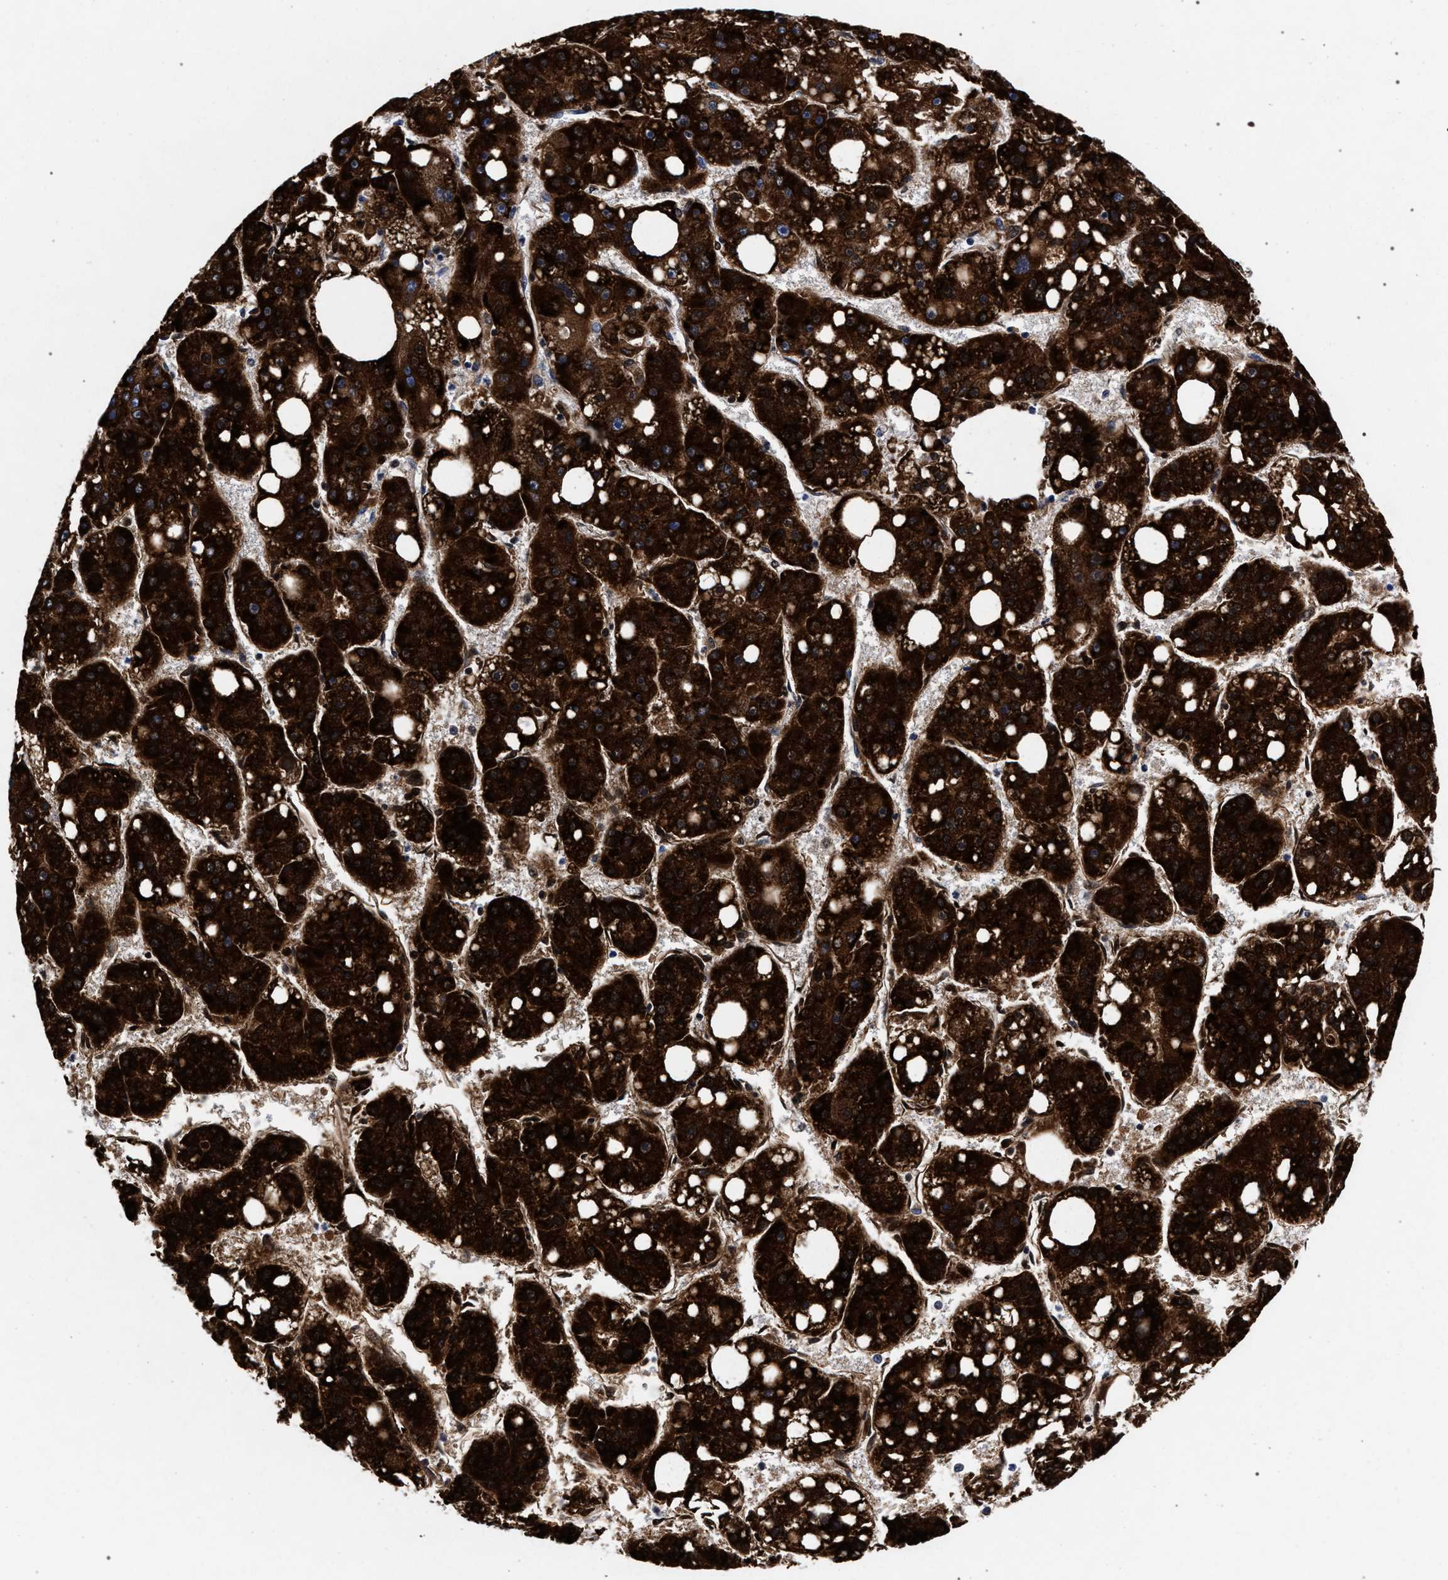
{"staining": {"intensity": "strong", "quantity": ">75%", "location": "cytoplasmic/membranous"}, "tissue": "liver cancer", "cell_type": "Tumor cells", "image_type": "cancer", "snomed": [{"axis": "morphology", "description": "Carcinoma, Hepatocellular, NOS"}, {"axis": "topography", "description": "Liver"}], "caption": "Protein positivity by immunohistochemistry demonstrates strong cytoplasmic/membranous expression in approximately >75% of tumor cells in liver cancer (hepatocellular carcinoma). Using DAB (brown) and hematoxylin (blue) stains, captured at high magnification using brightfield microscopy.", "gene": "ACOX1", "patient": {"sex": "female", "age": 61}}